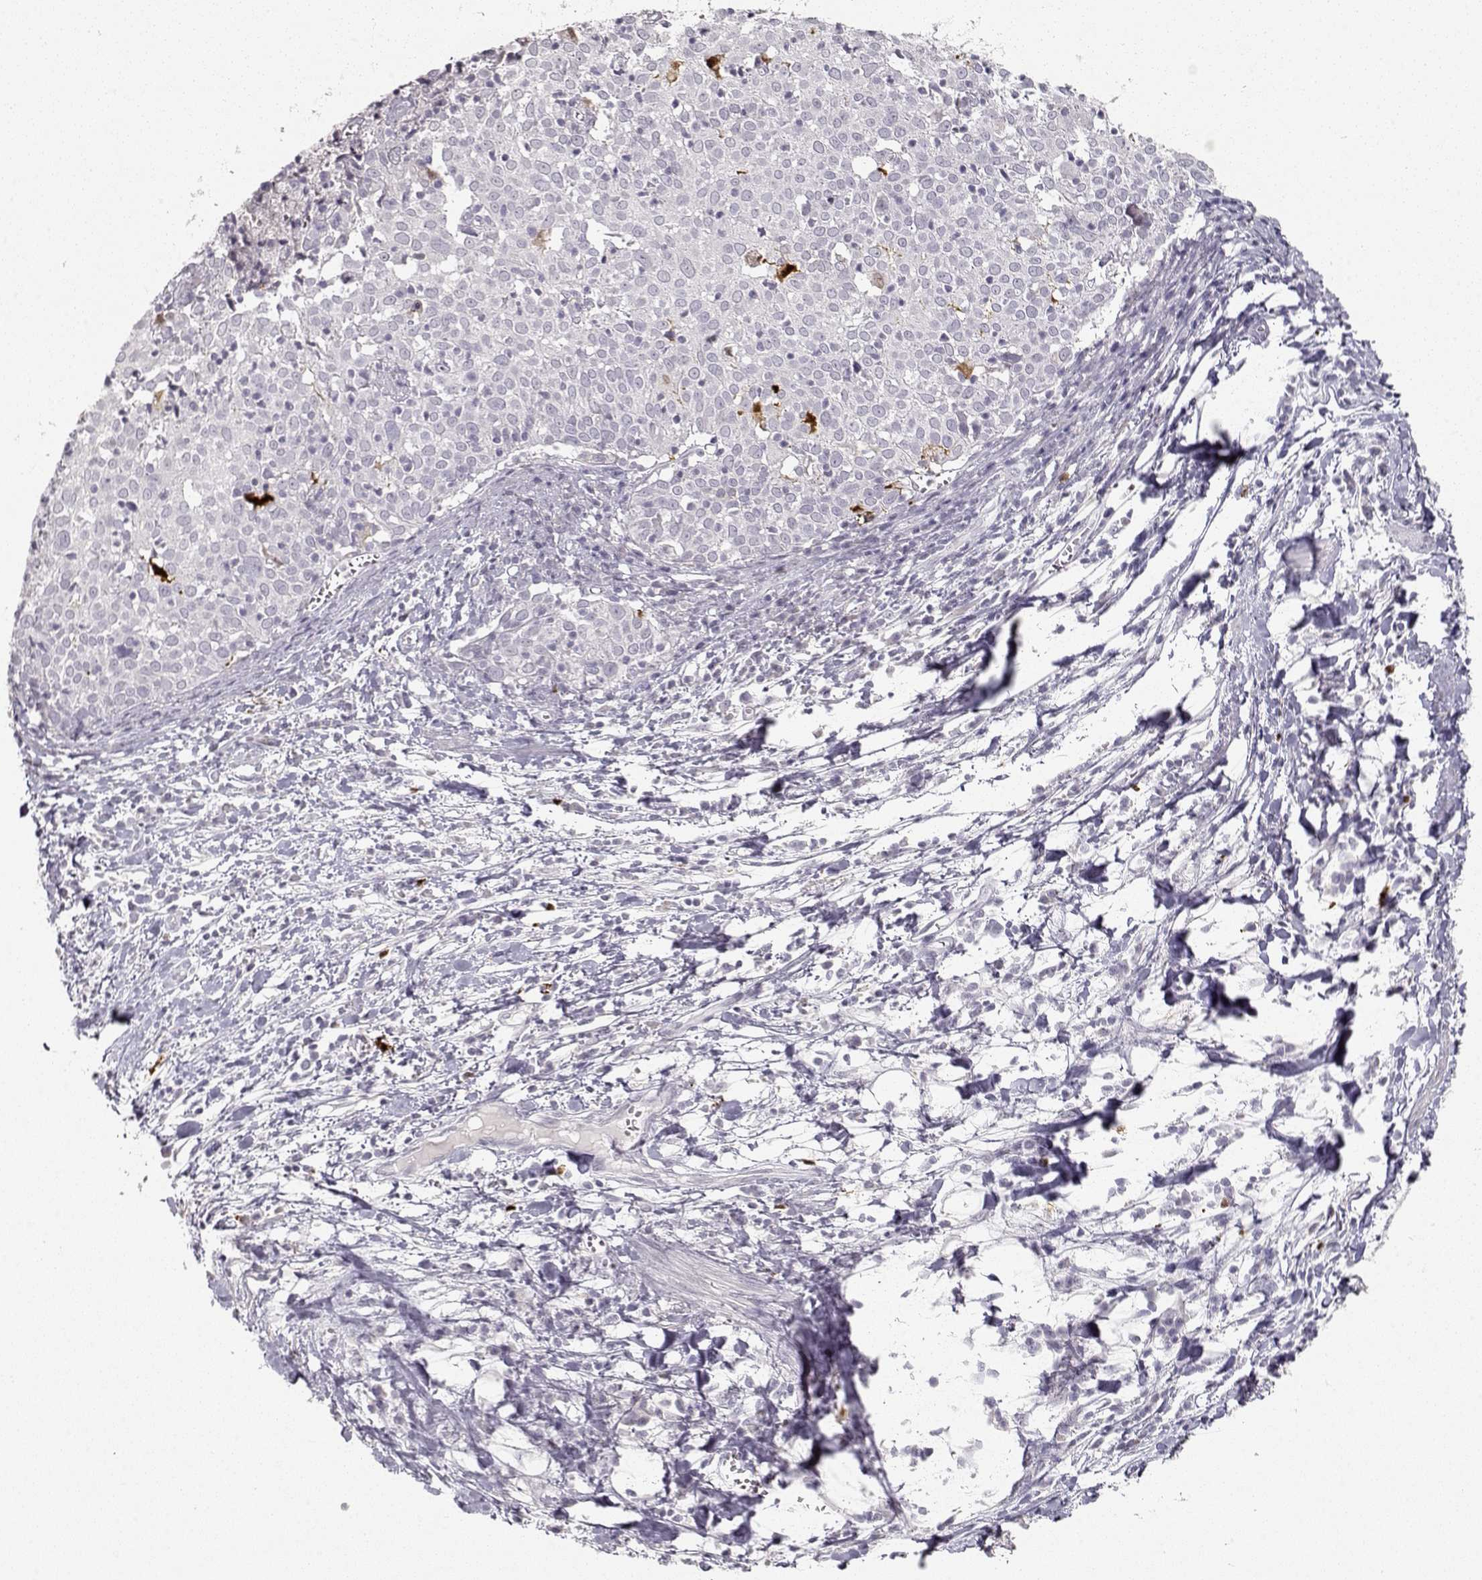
{"staining": {"intensity": "negative", "quantity": "none", "location": "none"}, "tissue": "cervical cancer", "cell_type": "Tumor cells", "image_type": "cancer", "snomed": [{"axis": "morphology", "description": "Squamous cell carcinoma, NOS"}, {"axis": "topography", "description": "Cervix"}], "caption": "Cervical squamous cell carcinoma stained for a protein using immunohistochemistry exhibits no staining tumor cells.", "gene": "S100B", "patient": {"sex": "female", "age": 39}}